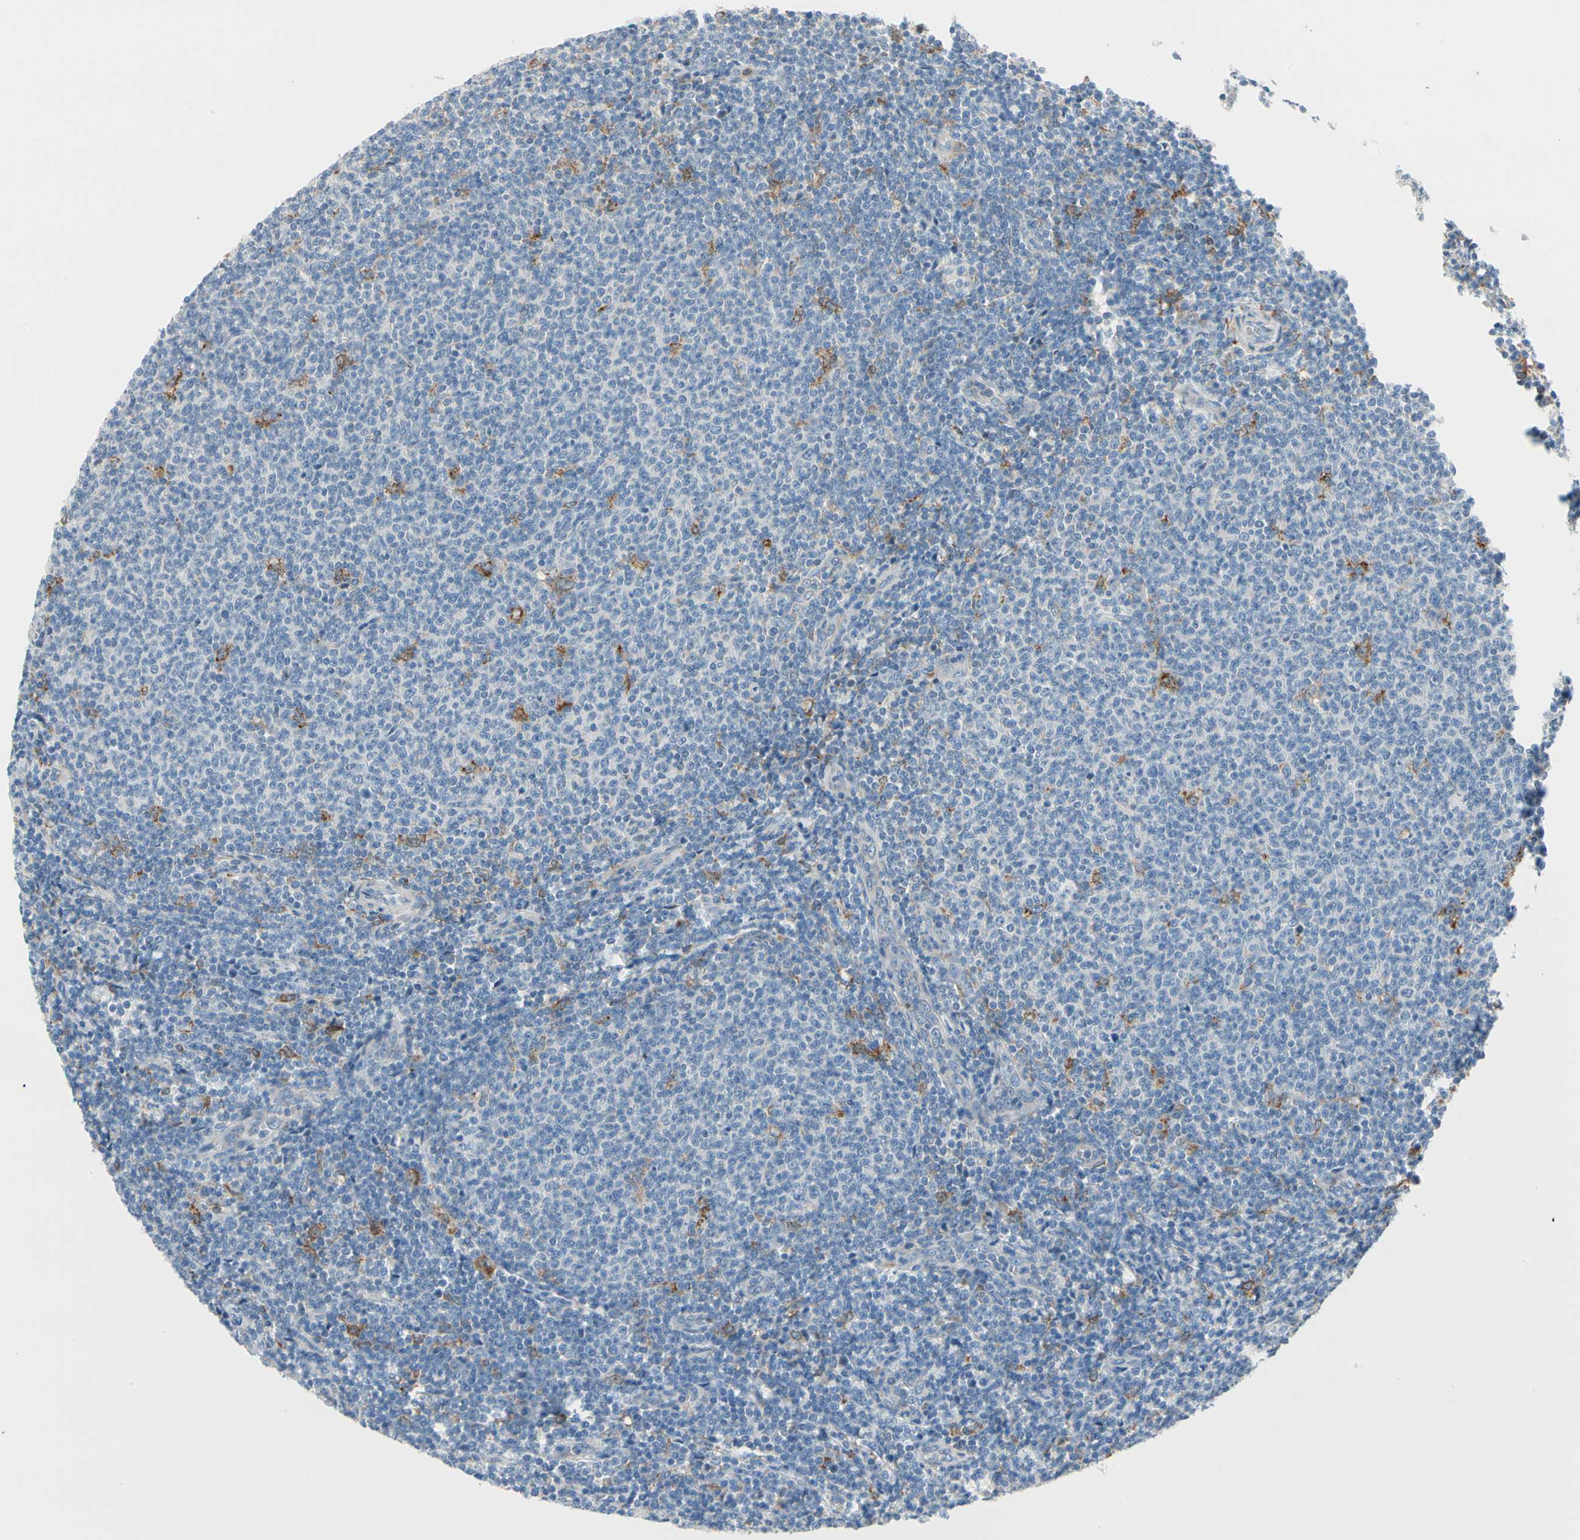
{"staining": {"intensity": "negative", "quantity": "none", "location": "none"}, "tissue": "lymphoma", "cell_type": "Tumor cells", "image_type": "cancer", "snomed": [{"axis": "morphology", "description": "Malignant lymphoma, non-Hodgkin's type, Low grade"}, {"axis": "topography", "description": "Lymph node"}], "caption": "Immunohistochemistry image of neoplastic tissue: human lymphoma stained with DAB (3,3'-diaminobenzidine) displays no significant protein staining in tumor cells.", "gene": "LRPAP1", "patient": {"sex": "male", "age": 66}}